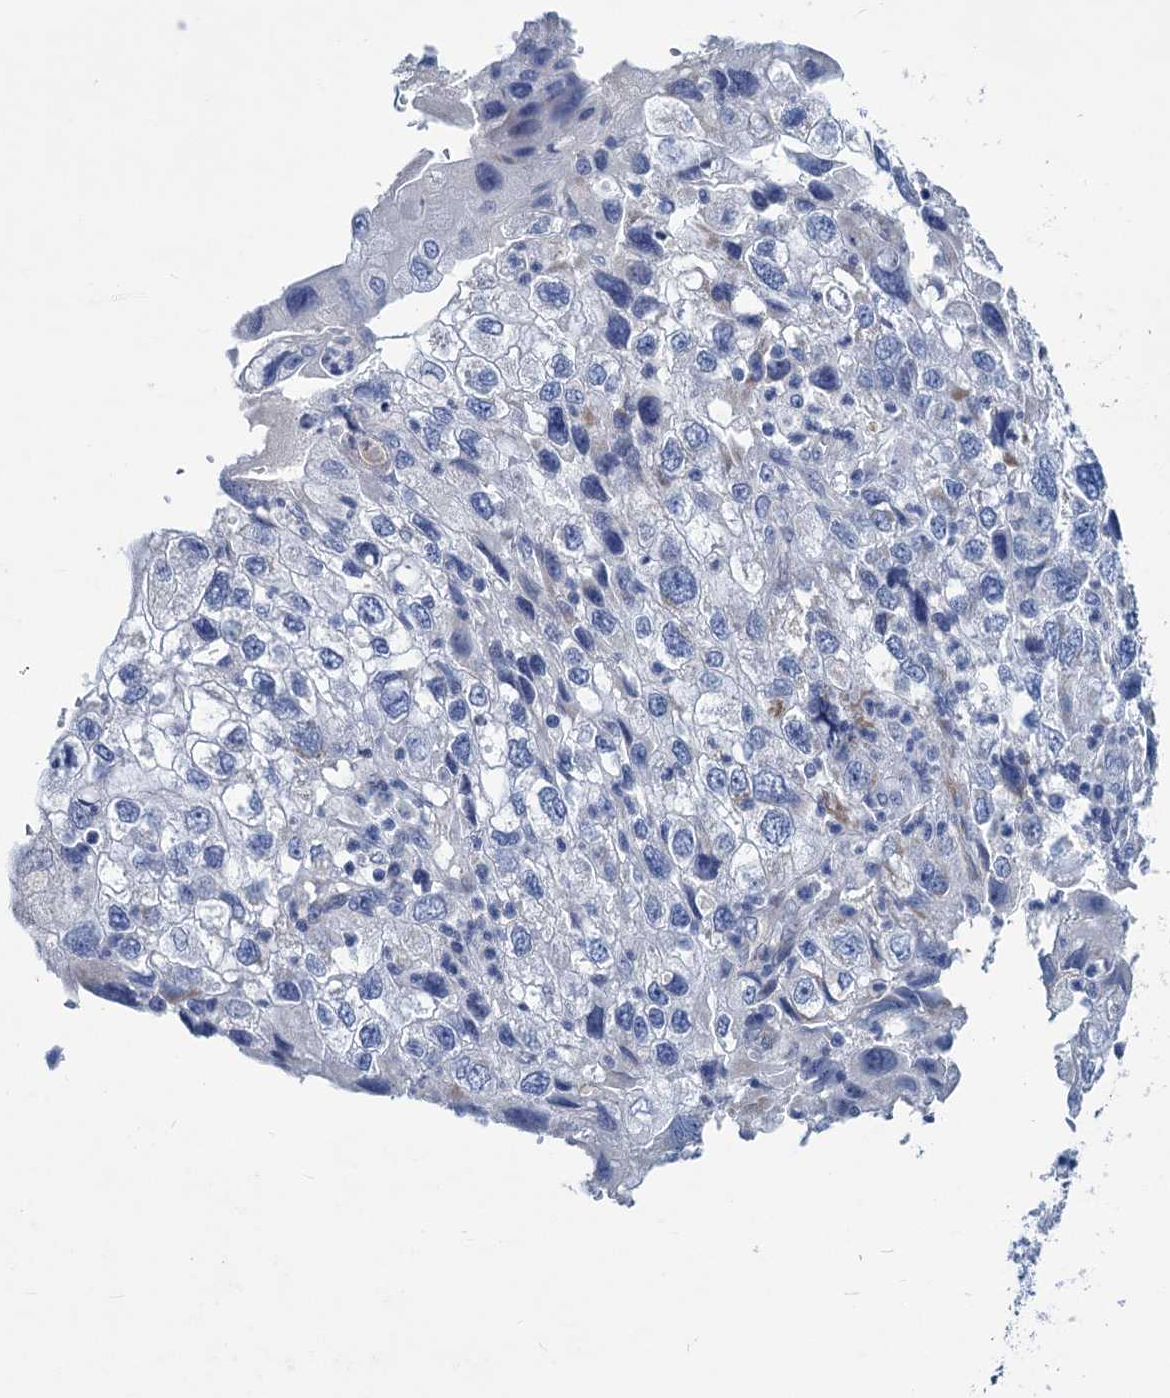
{"staining": {"intensity": "negative", "quantity": "none", "location": "none"}, "tissue": "endometrial cancer", "cell_type": "Tumor cells", "image_type": "cancer", "snomed": [{"axis": "morphology", "description": "Adenocarcinoma, NOS"}, {"axis": "topography", "description": "Endometrium"}], "caption": "A histopathology image of endometrial adenocarcinoma stained for a protein displays no brown staining in tumor cells.", "gene": "CHDH", "patient": {"sex": "female", "age": 49}}